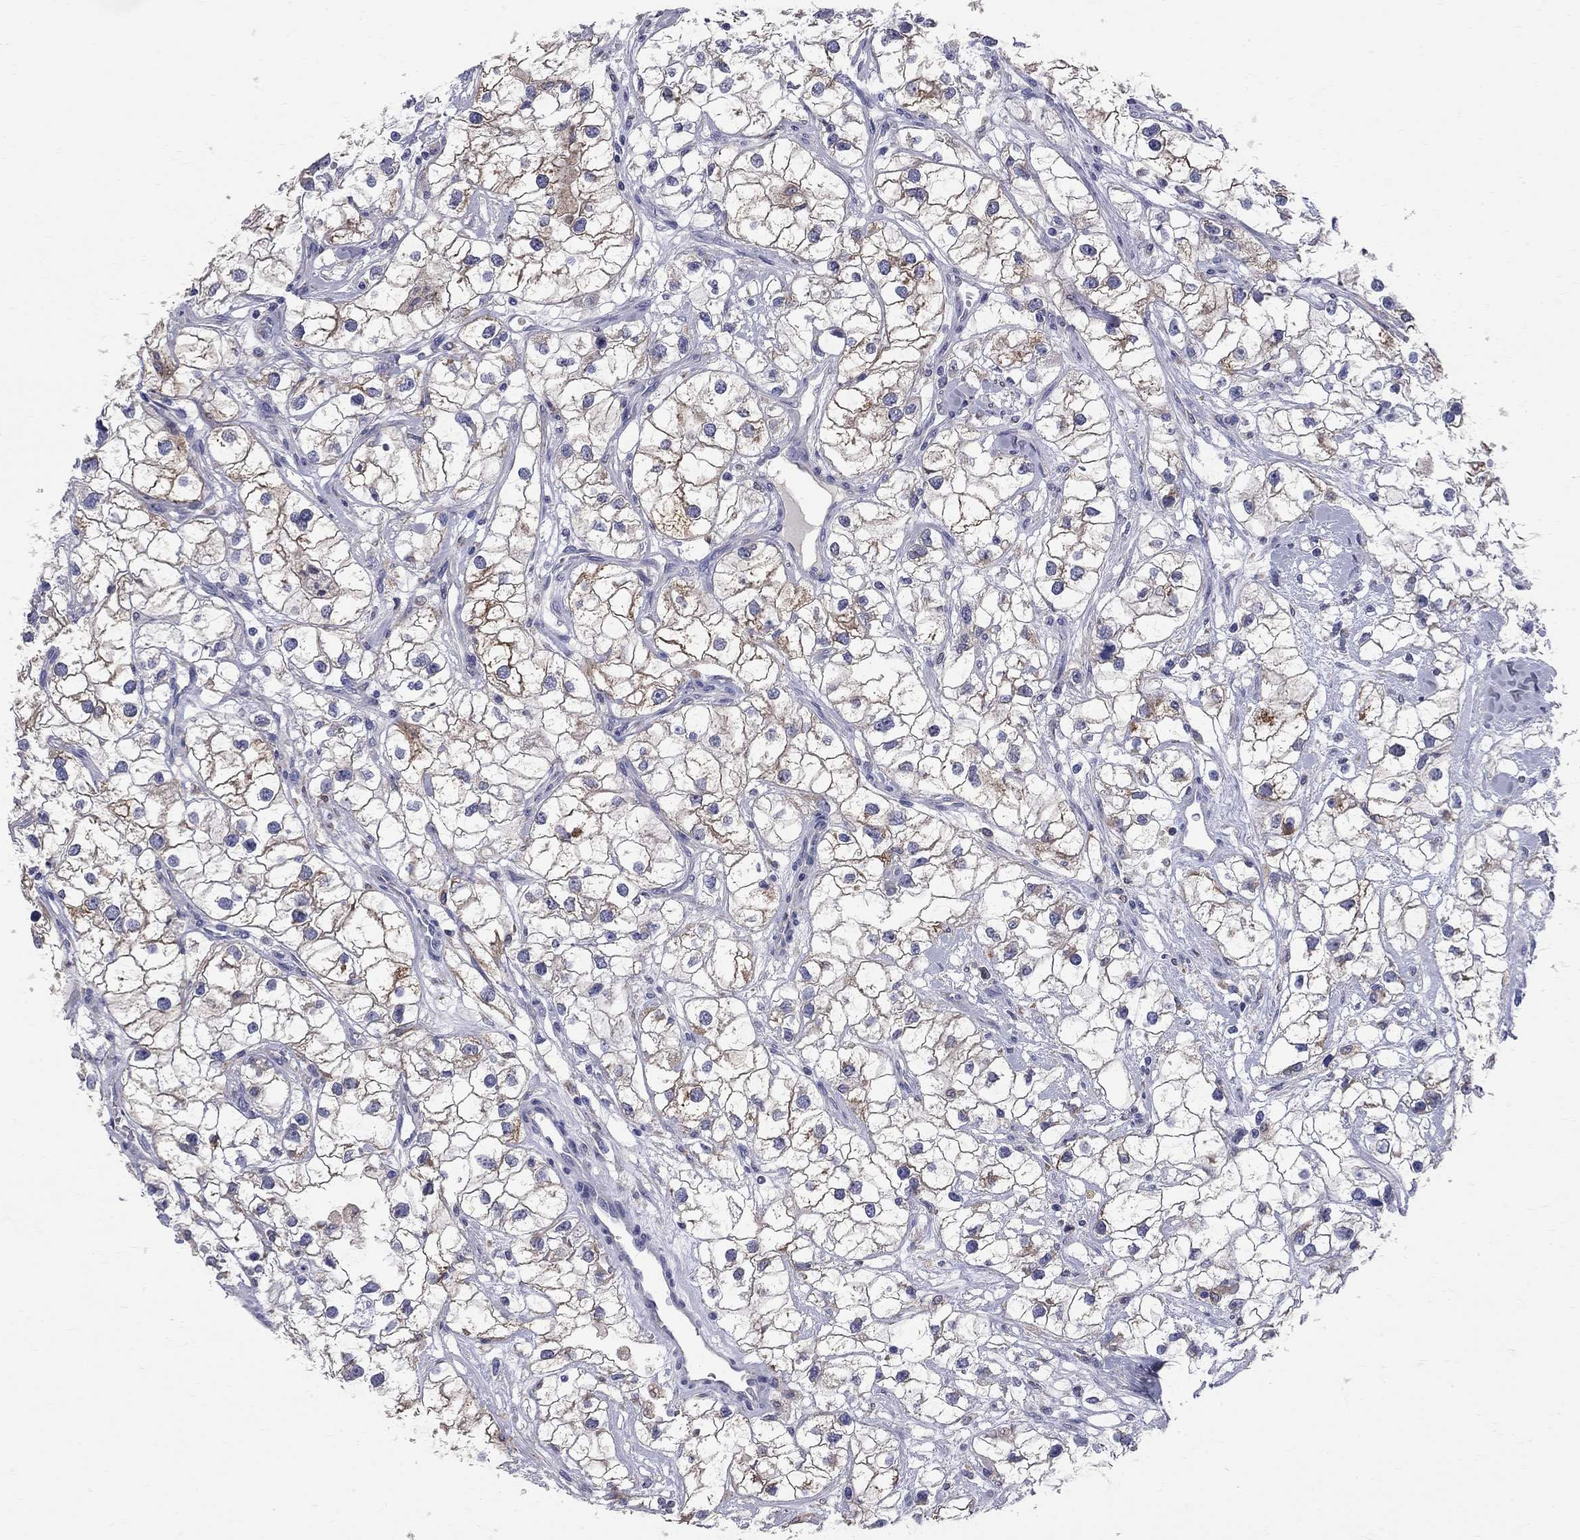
{"staining": {"intensity": "moderate", "quantity": "25%-75%", "location": "cytoplasmic/membranous"}, "tissue": "renal cancer", "cell_type": "Tumor cells", "image_type": "cancer", "snomed": [{"axis": "morphology", "description": "Adenocarcinoma, NOS"}, {"axis": "topography", "description": "Kidney"}], "caption": "This image reveals immunohistochemistry (IHC) staining of human renal adenocarcinoma, with medium moderate cytoplasmic/membranous staining in about 25%-75% of tumor cells.", "gene": "ACSL1", "patient": {"sex": "male", "age": 59}}